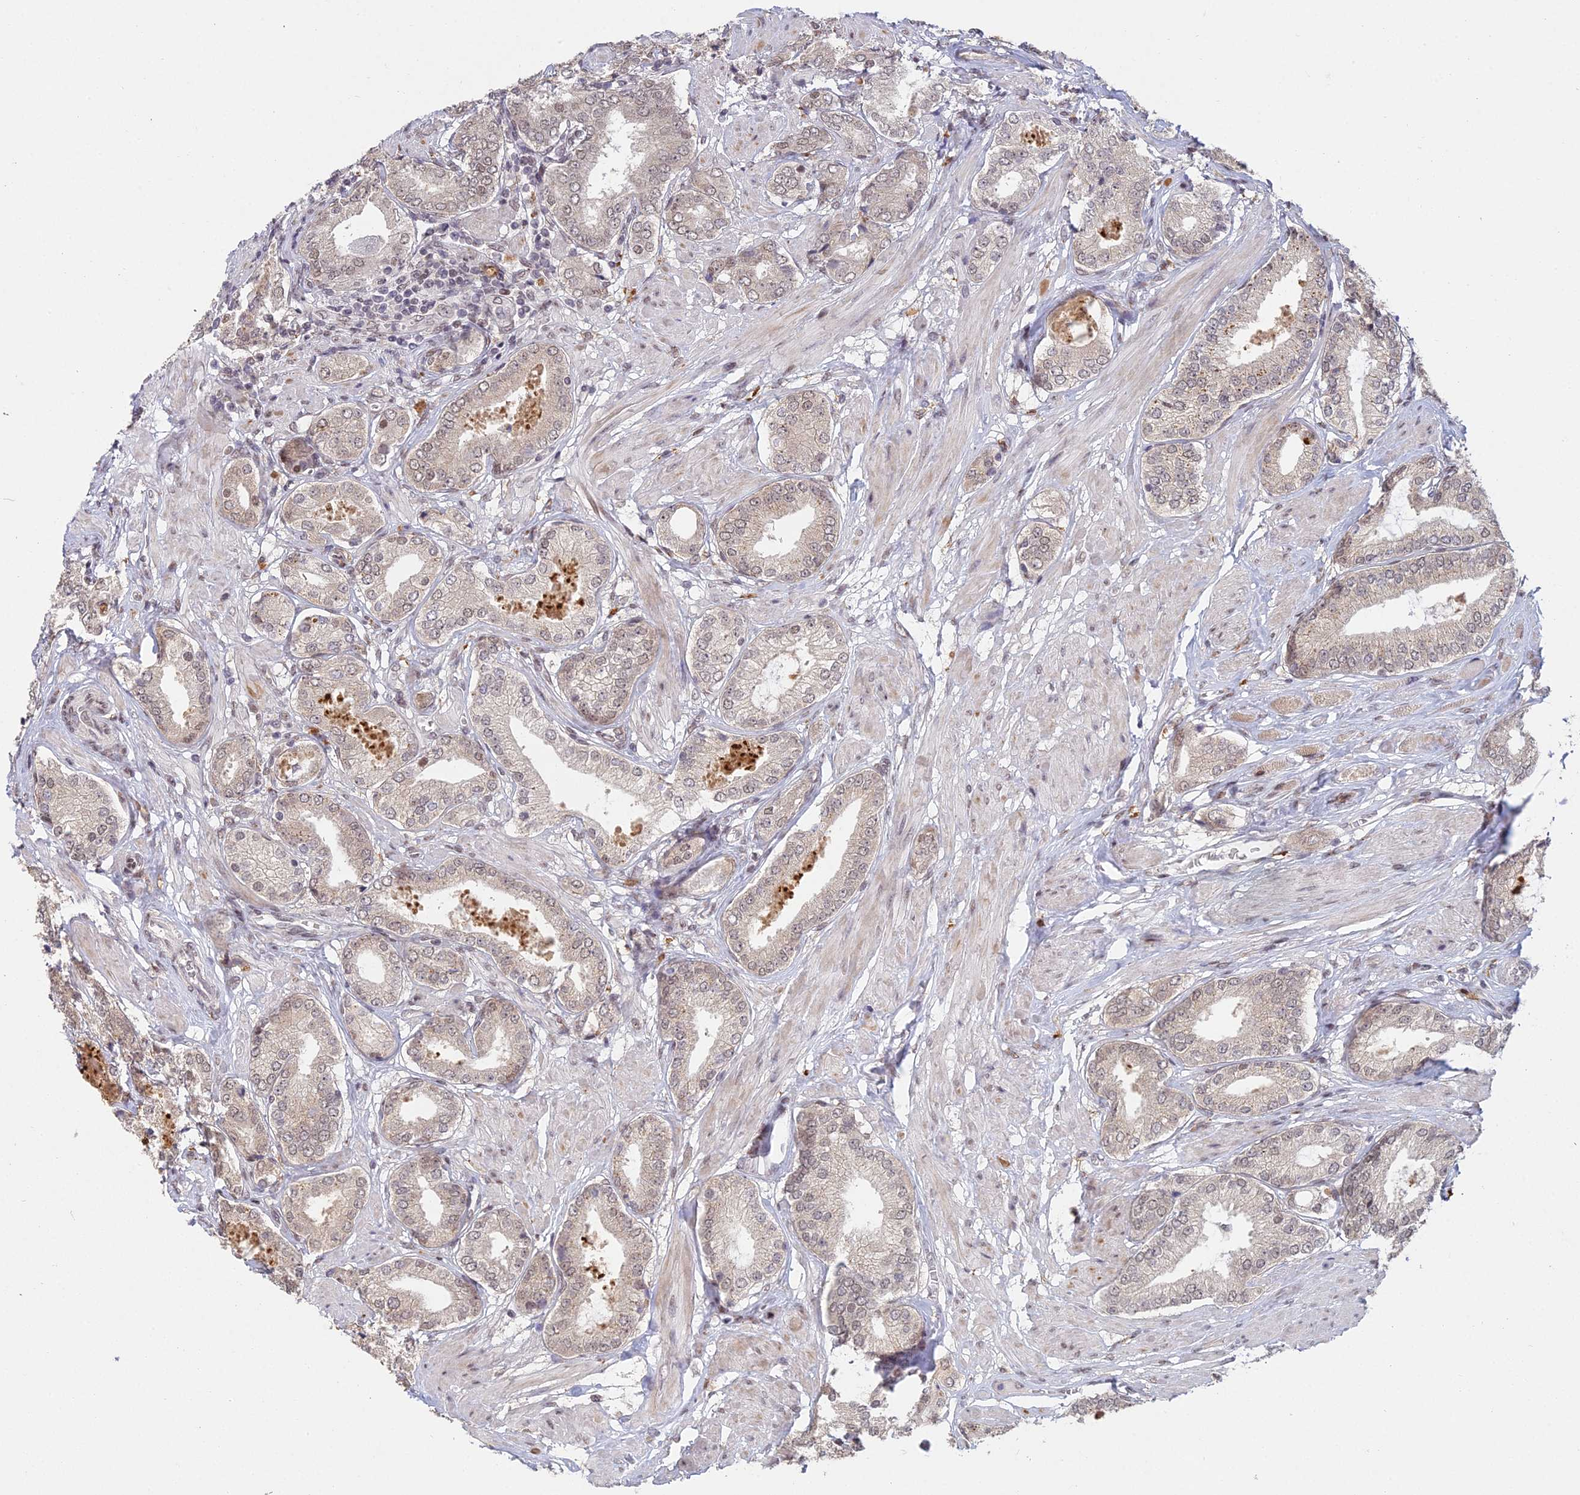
{"staining": {"intensity": "weak", "quantity": ">75%", "location": "nuclear"}, "tissue": "prostate cancer", "cell_type": "Tumor cells", "image_type": "cancer", "snomed": [{"axis": "morphology", "description": "Adenocarcinoma, High grade"}, {"axis": "topography", "description": "Prostate and seminal vesicle, NOS"}], "caption": "Immunohistochemistry (IHC) of human prostate cancer (adenocarcinoma (high-grade)) exhibits low levels of weak nuclear positivity in approximately >75% of tumor cells.", "gene": "ABHD17A", "patient": {"sex": "male", "age": 64}}